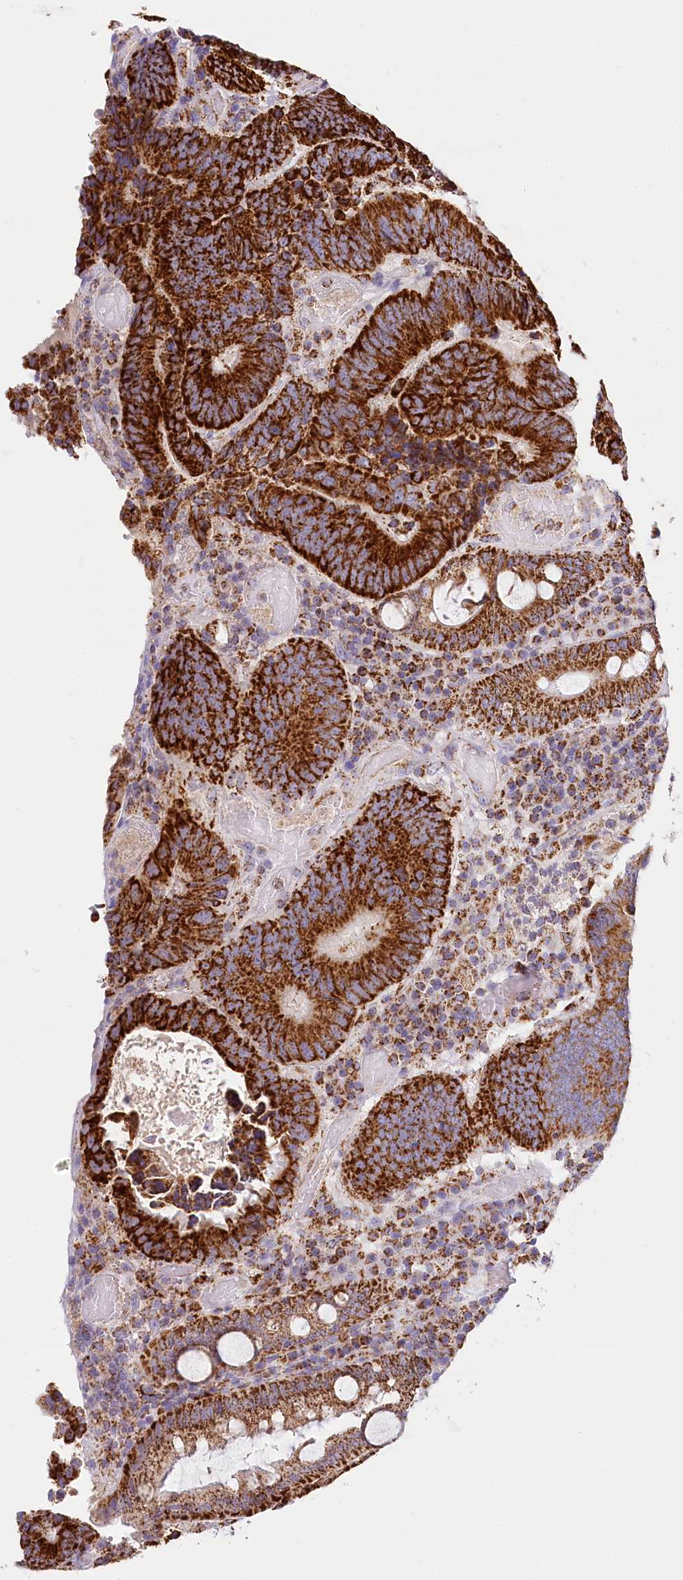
{"staining": {"intensity": "strong", "quantity": ">75%", "location": "cytoplasmic/membranous"}, "tissue": "colorectal cancer", "cell_type": "Tumor cells", "image_type": "cancer", "snomed": [{"axis": "morphology", "description": "Adenocarcinoma, NOS"}, {"axis": "topography", "description": "Colon"}], "caption": "Colorectal cancer stained with a brown dye exhibits strong cytoplasmic/membranous positive positivity in approximately >75% of tumor cells.", "gene": "LSS", "patient": {"sex": "female", "age": 78}}